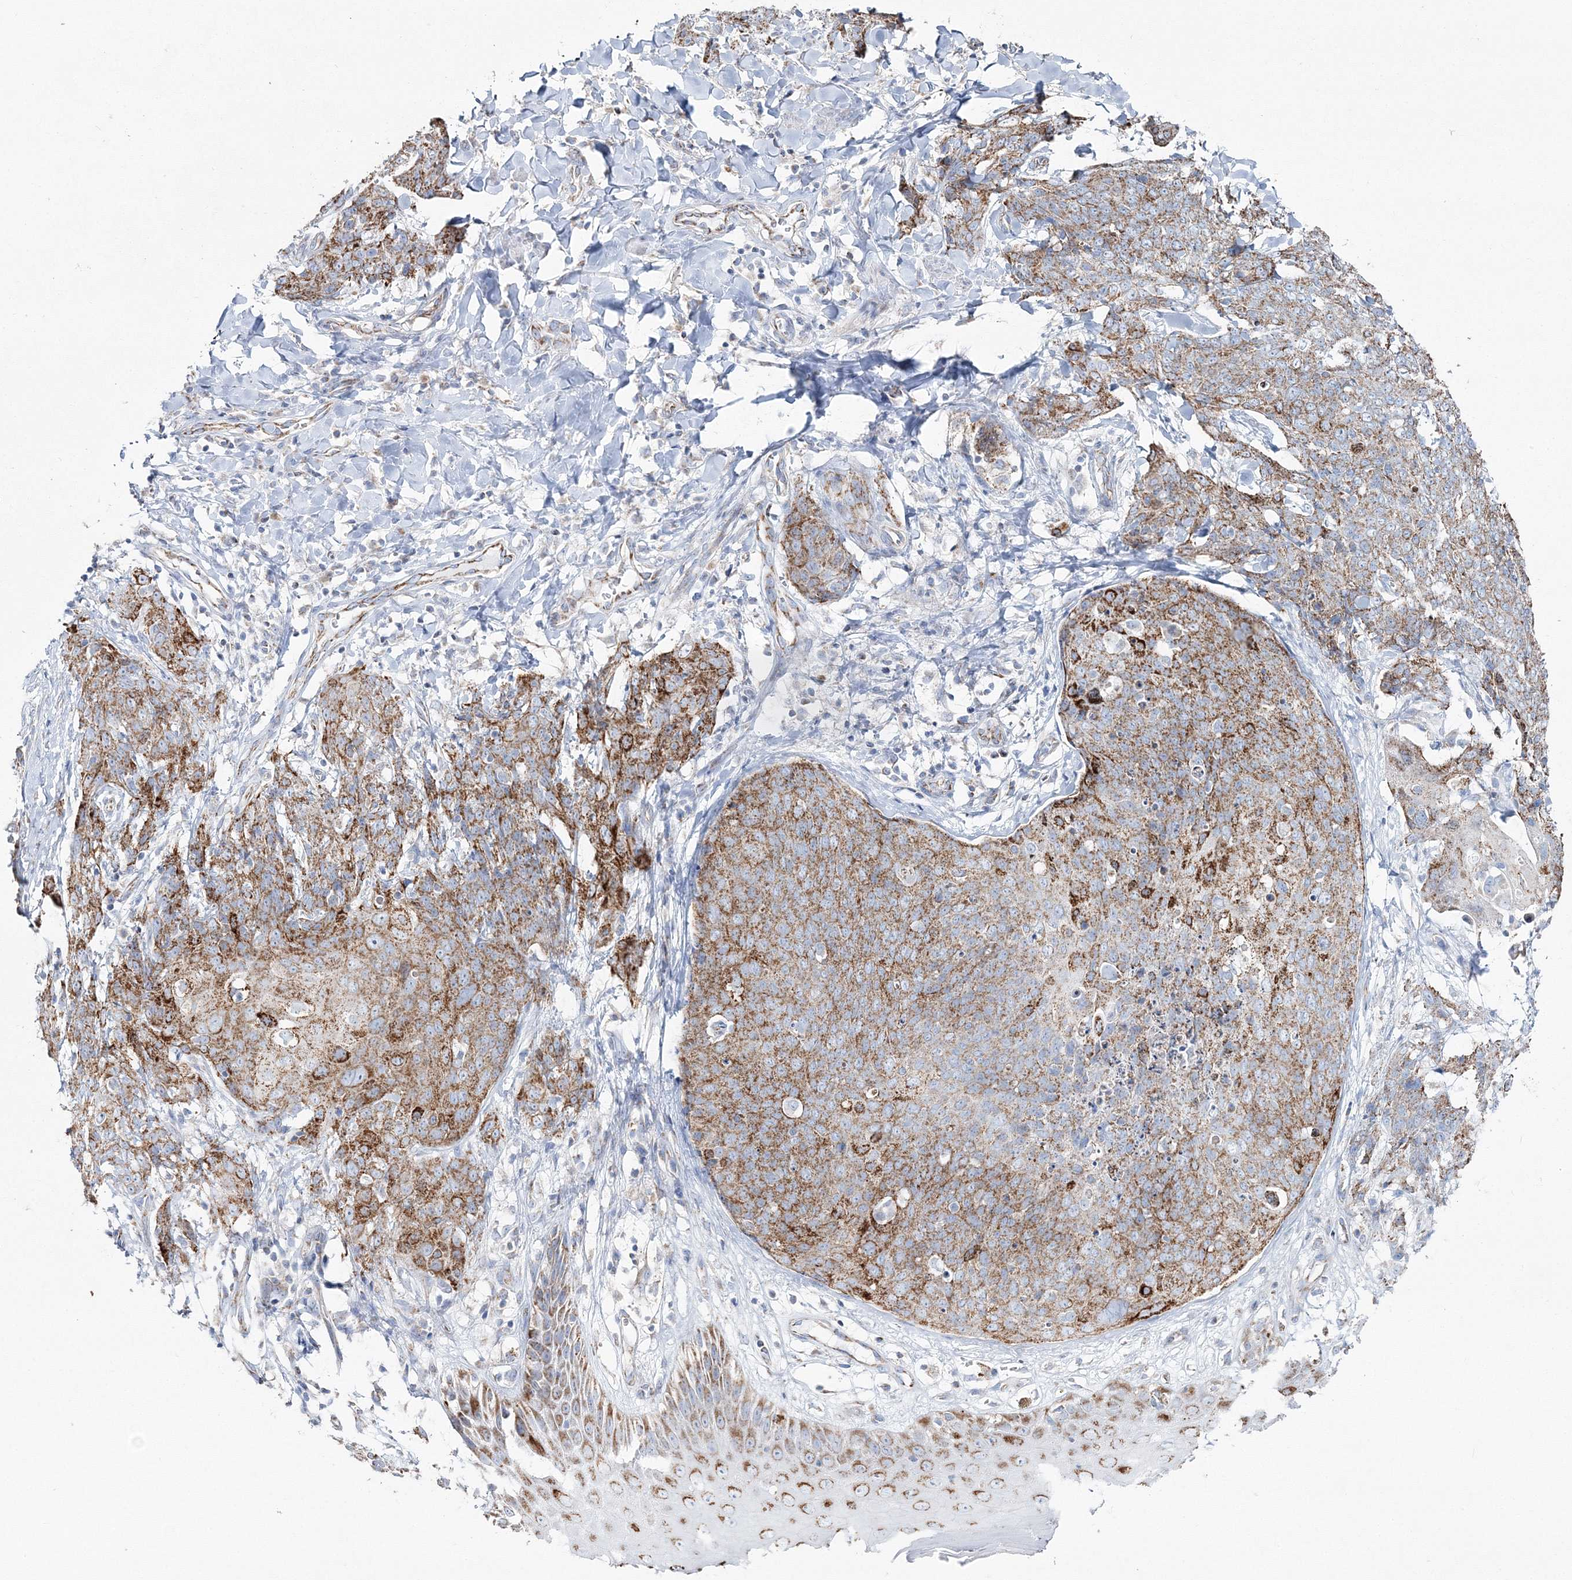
{"staining": {"intensity": "moderate", "quantity": ">75%", "location": "cytoplasmic/membranous"}, "tissue": "skin cancer", "cell_type": "Tumor cells", "image_type": "cancer", "snomed": [{"axis": "morphology", "description": "Squamous cell carcinoma, NOS"}, {"axis": "topography", "description": "Skin"}, {"axis": "topography", "description": "Vulva"}], "caption": "Brown immunohistochemical staining in human skin cancer (squamous cell carcinoma) reveals moderate cytoplasmic/membranous staining in approximately >75% of tumor cells.", "gene": "HIBCH", "patient": {"sex": "female", "age": 85}}